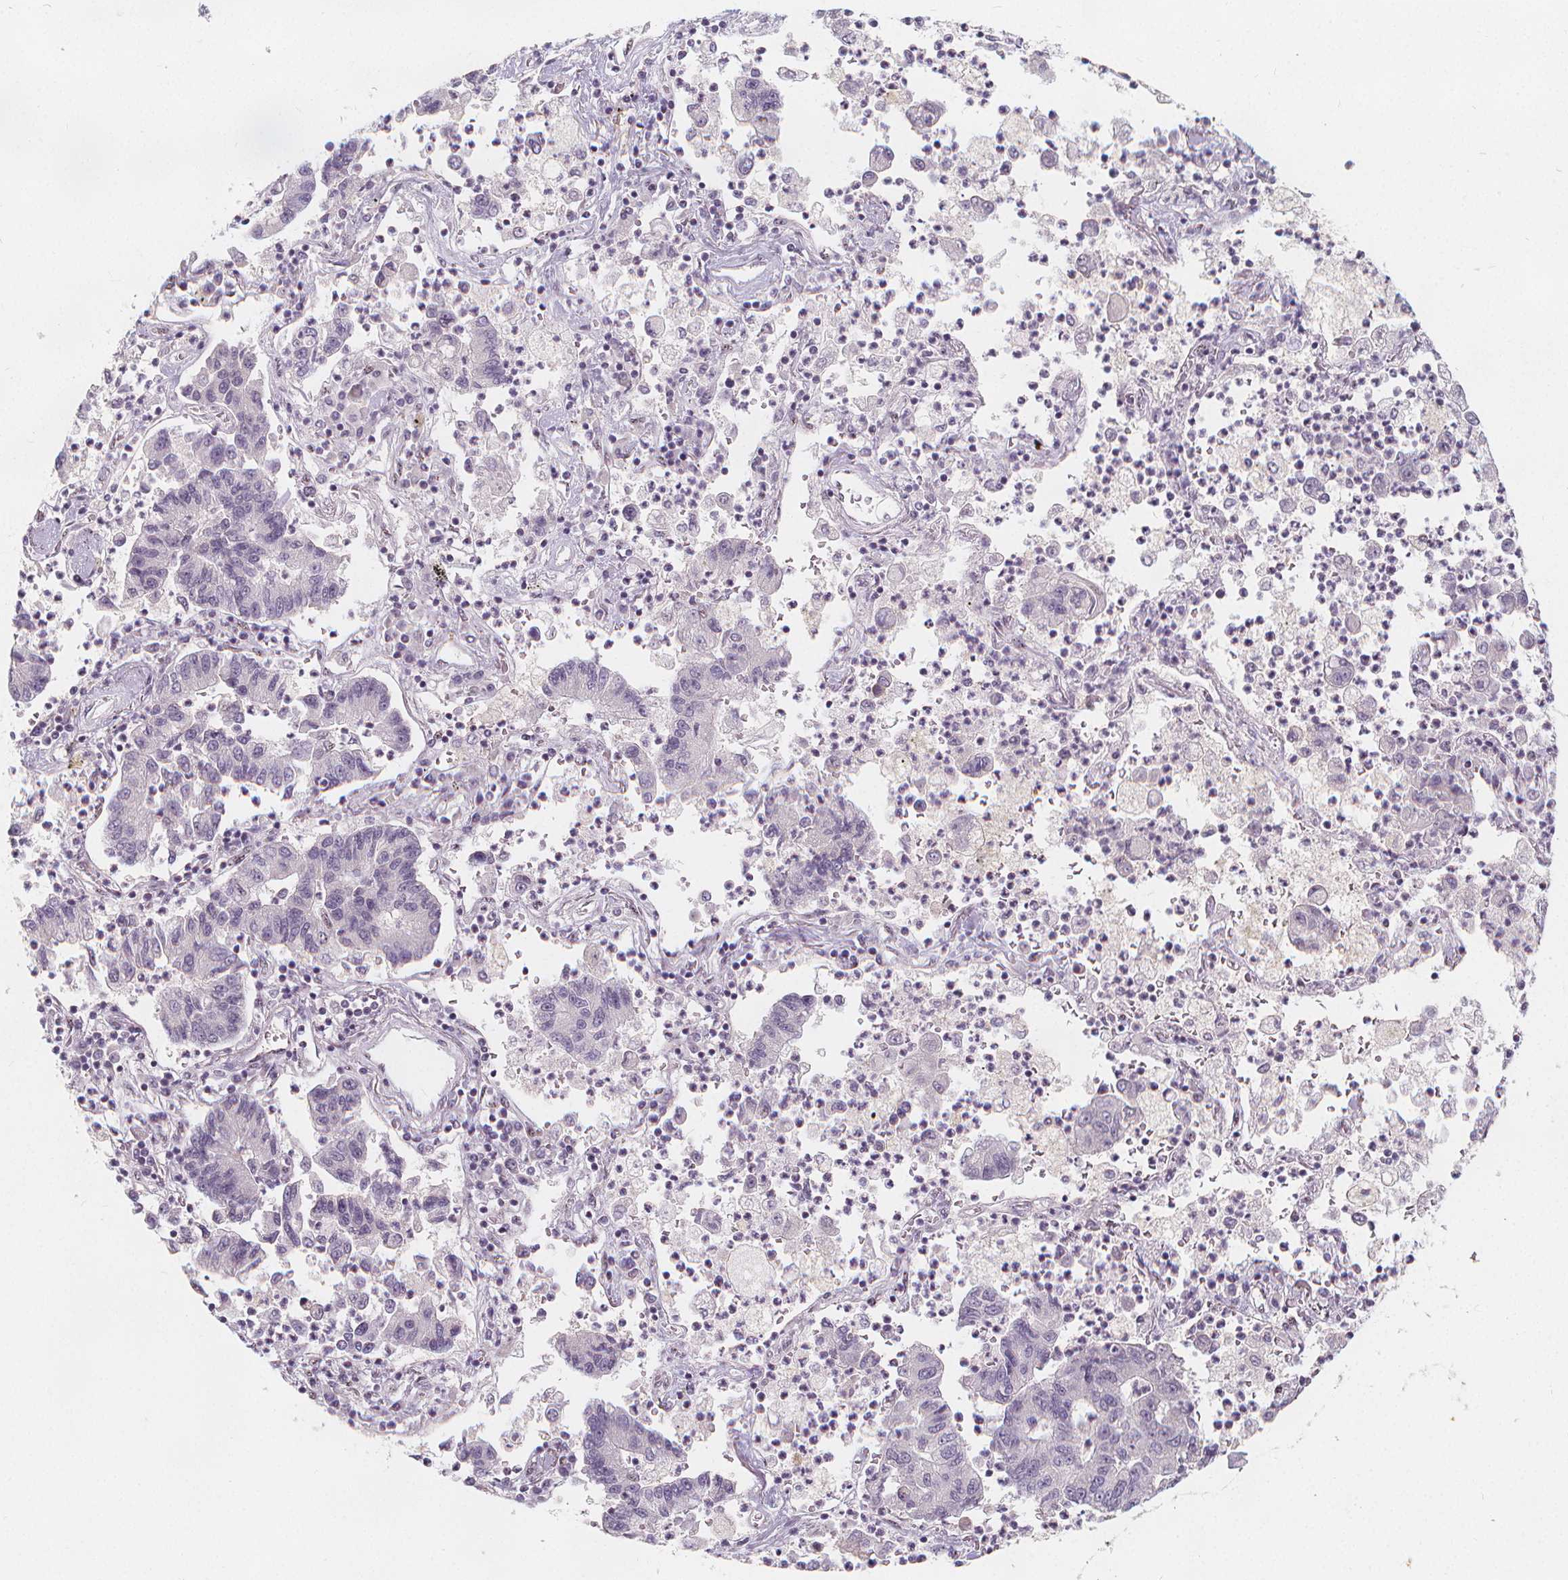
{"staining": {"intensity": "negative", "quantity": "none", "location": "none"}, "tissue": "lung cancer", "cell_type": "Tumor cells", "image_type": "cancer", "snomed": [{"axis": "morphology", "description": "Adenocarcinoma, NOS"}, {"axis": "topography", "description": "Lung"}], "caption": "Tumor cells are negative for protein expression in human adenocarcinoma (lung).", "gene": "DRC3", "patient": {"sex": "female", "age": 57}}